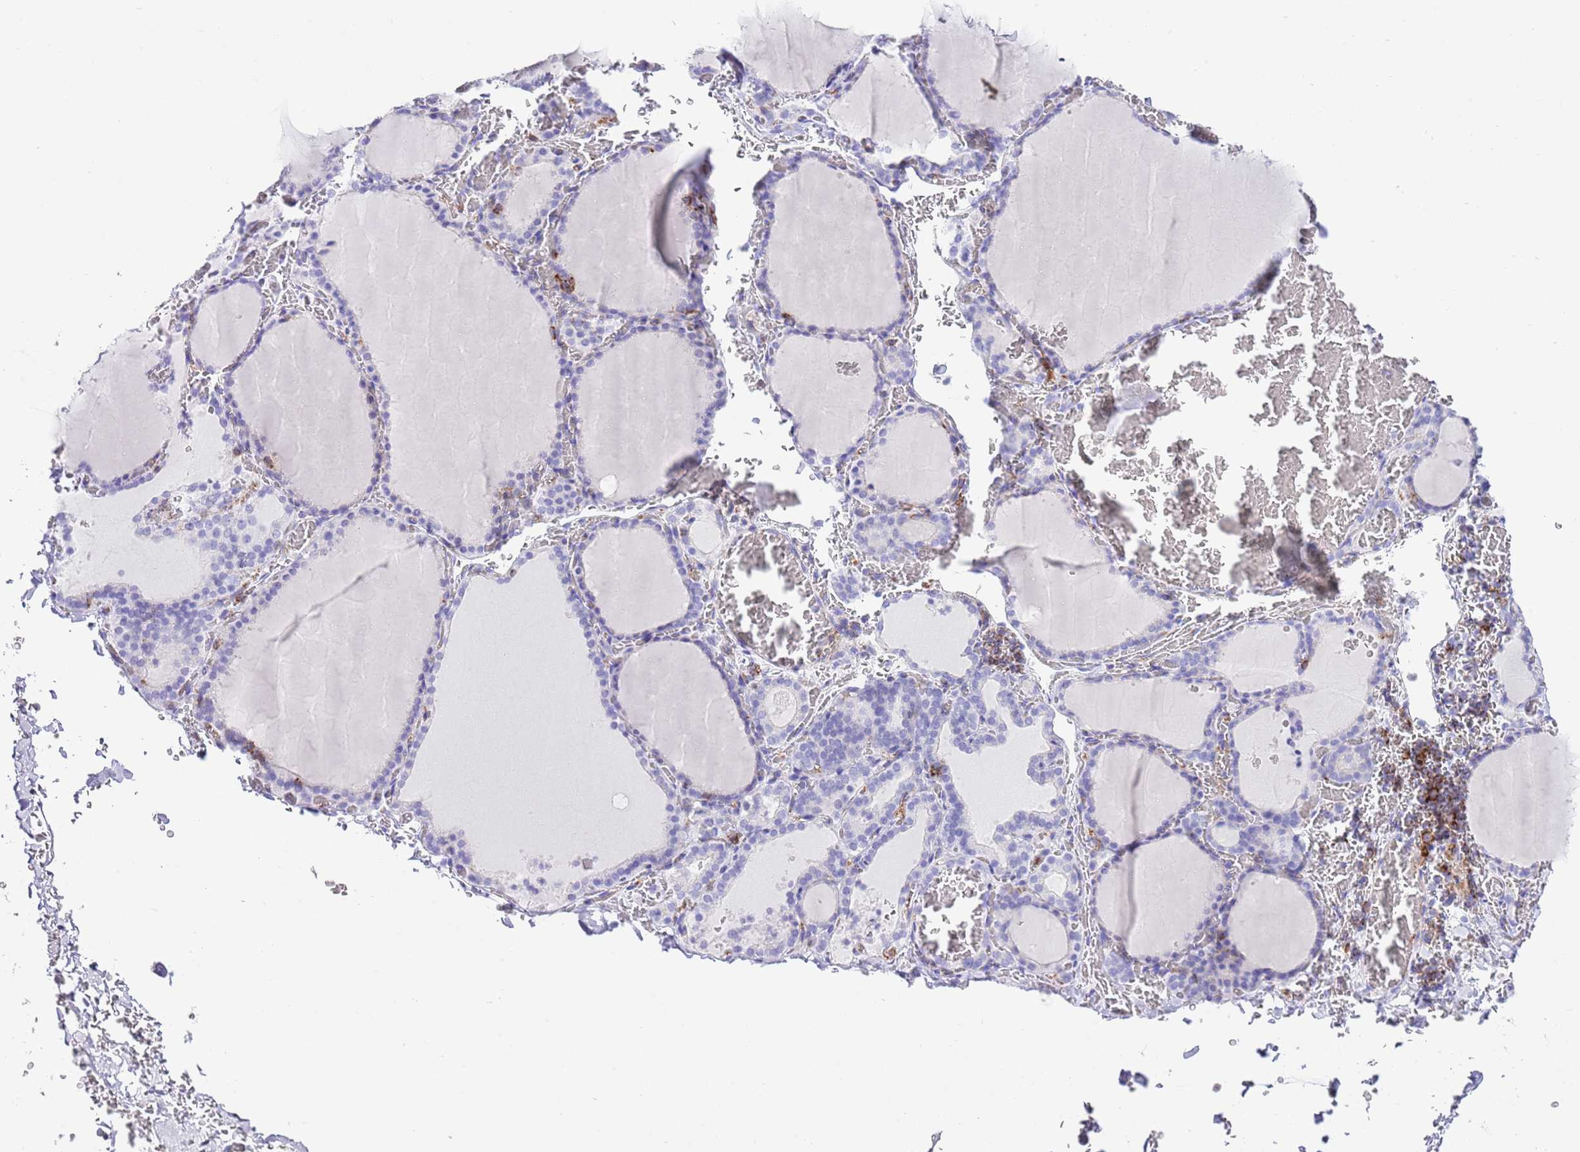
{"staining": {"intensity": "negative", "quantity": "none", "location": "none"}, "tissue": "thyroid gland", "cell_type": "Glandular cells", "image_type": "normal", "snomed": [{"axis": "morphology", "description": "Normal tissue, NOS"}, {"axis": "topography", "description": "Thyroid gland"}], "caption": "Immunohistochemical staining of unremarkable human thyroid gland exhibits no significant positivity in glandular cells.", "gene": "ALDH3A1", "patient": {"sex": "female", "age": 39}}